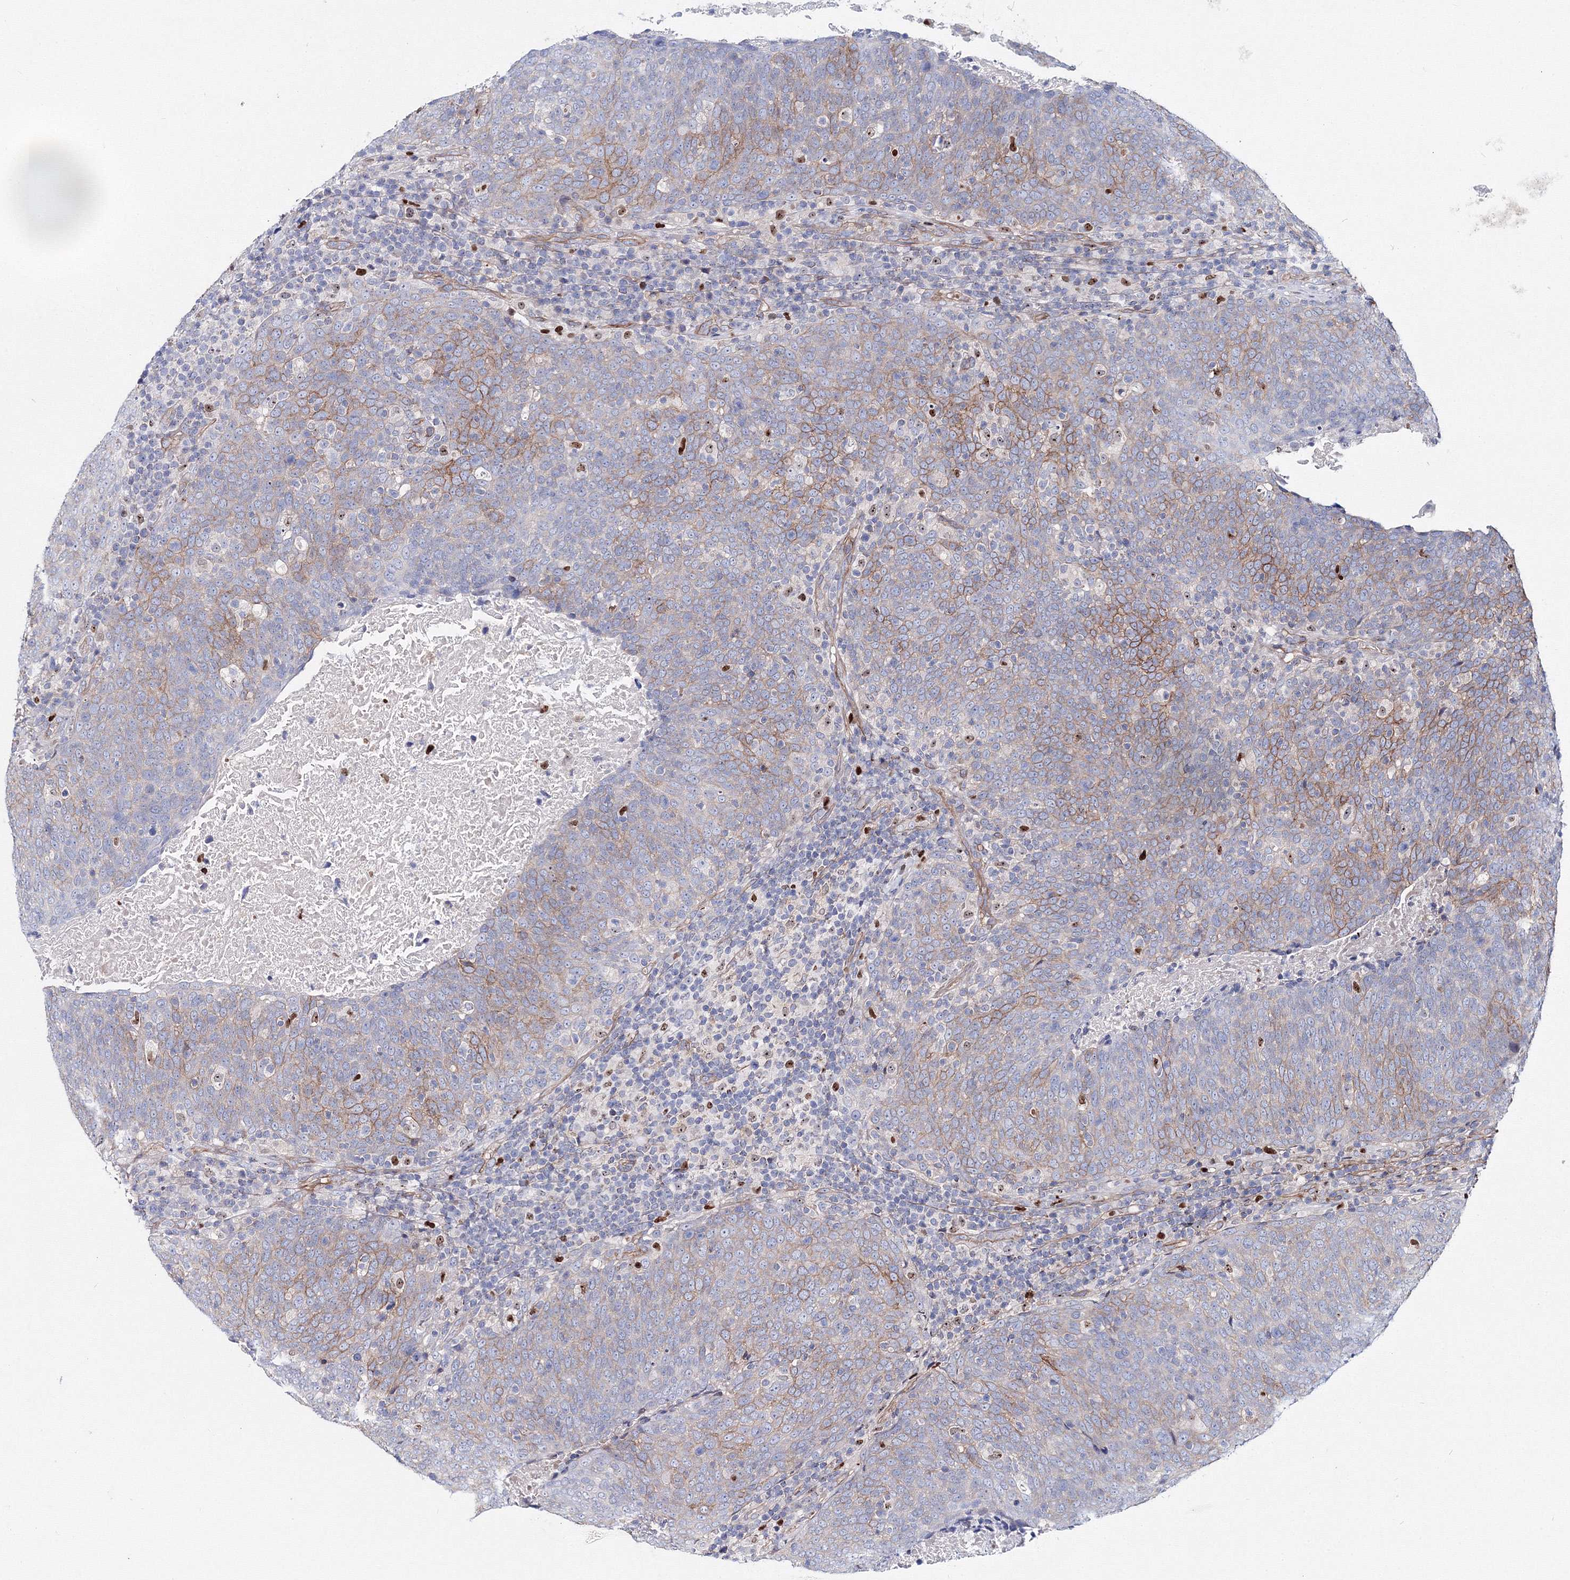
{"staining": {"intensity": "moderate", "quantity": "<25%", "location": "cytoplasmic/membranous"}, "tissue": "head and neck cancer", "cell_type": "Tumor cells", "image_type": "cancer", "snomed": [{"axis": "morphology", "description": "Squamous cell carcinoma, NOS"}, {"axis": "morphology", "description": "Squamous cell carcinoma, metastatic, NOS"}, {"axis": "topography", "description": "Lymph node"}, {"axis": "topography", "description": "Head-Neck"}], "caption": "This is a micrograph of IHC staining of head and neck cancer, which shows moderate positivity in the cytoplasmic/membranous of tumor cells.", "gene": "C11orf52", "patient": {"sex": "male", "age": 62}}